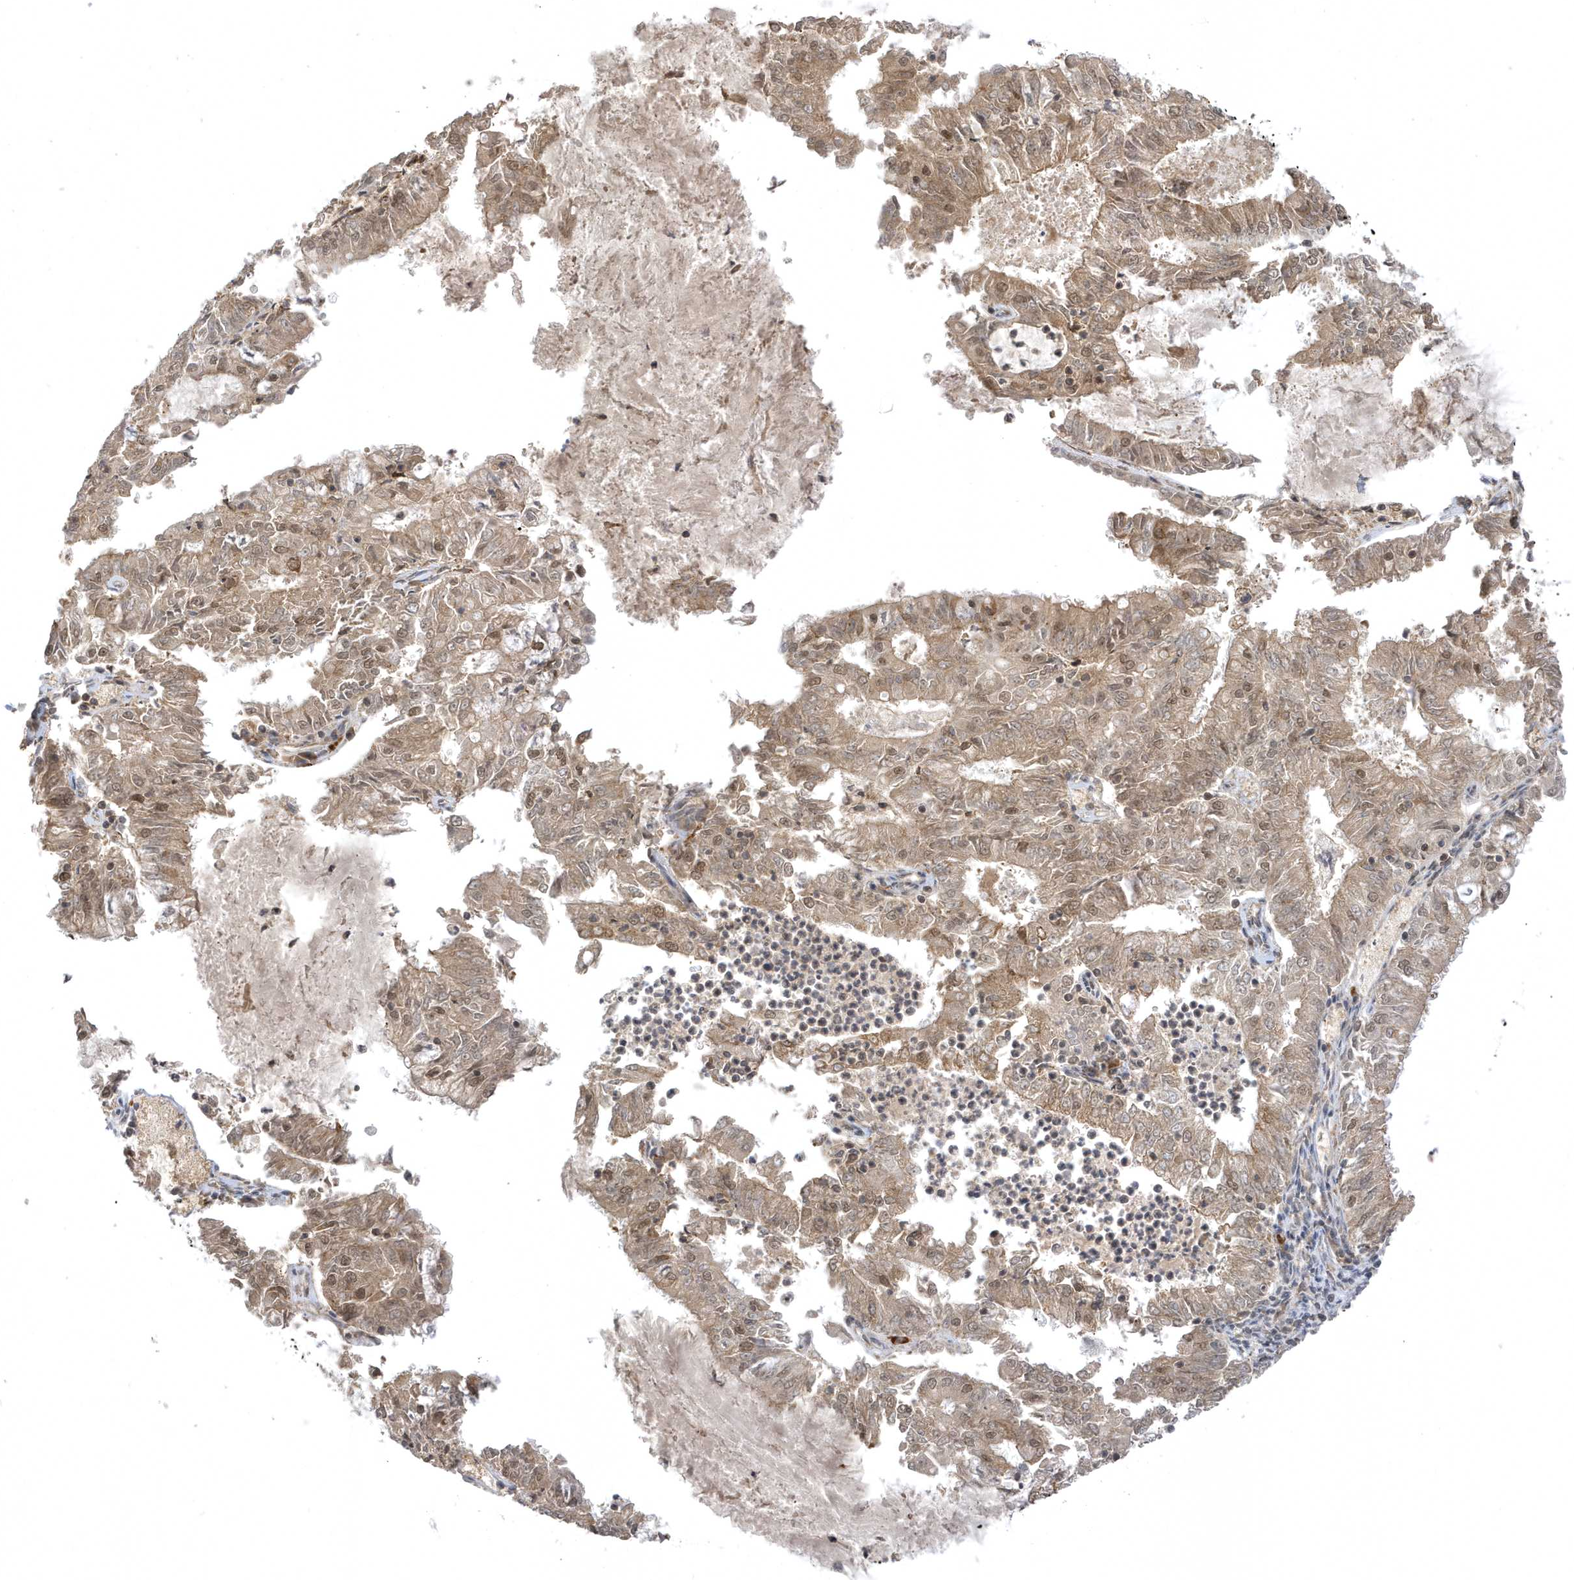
{"staining": {"intensity": "moderate", "quantity": ">75%", "location": "cytoplasmic/membranous"}, "tissue": "endometrial cancer", "cell_type": "Tumor cells", "image_type": "cancer", "snomed": [{"axis": "morphology", "description": "Adenocarcinoma, NOS"}, {"axis": "topography", "description": "Endometrium"}], "caption": "Brown immunohistochemical staining in endometrial cancer displays moderate cytoplasmic/membranous positivity in approximately >75% of tumor cells.", "gene": "METTL21A", "patient": {"sex": "female", "age": 57}}